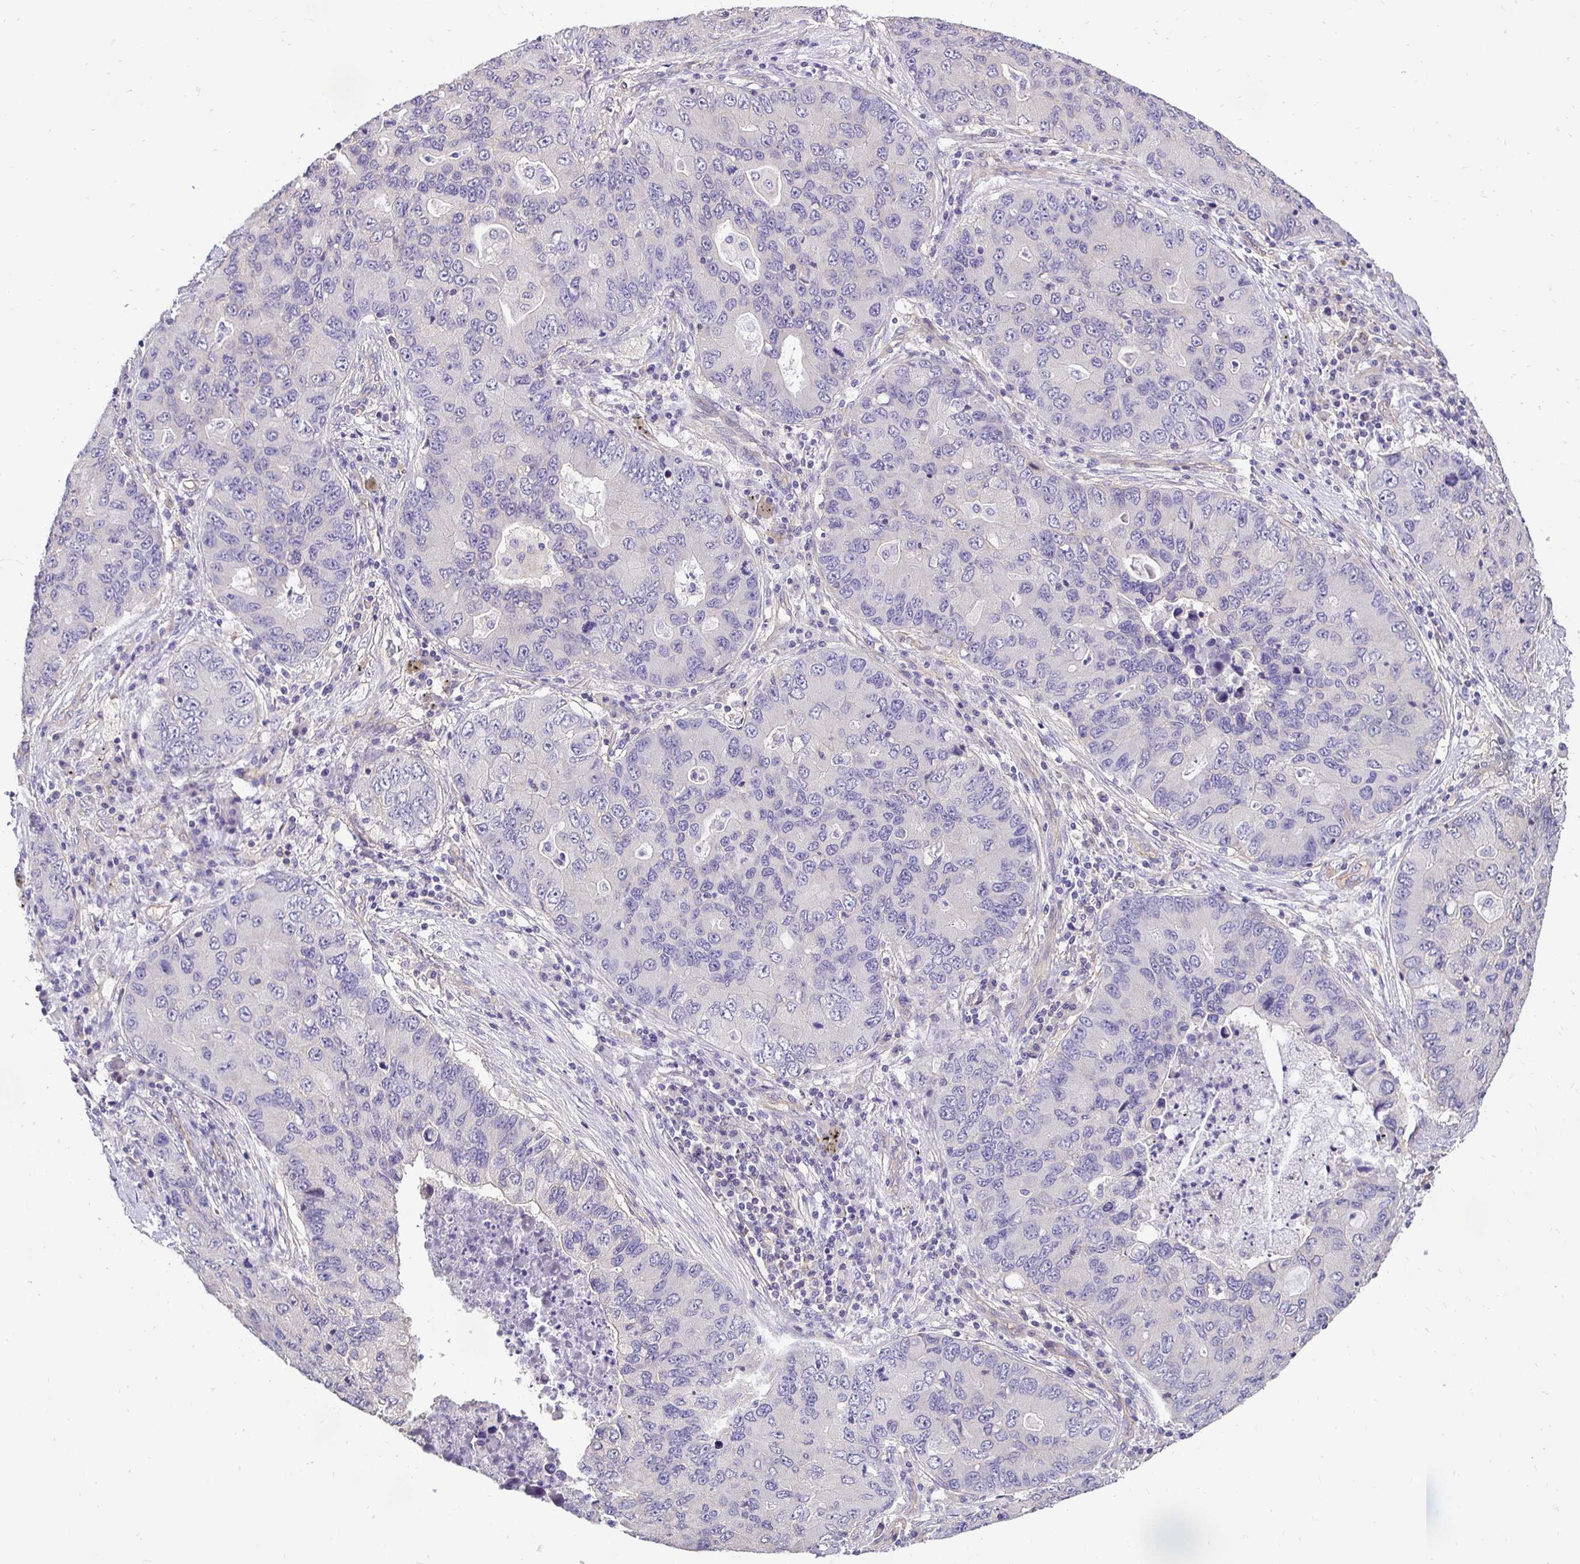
{"staining": {"intensity": "negative", "quantity": "none", "location": "none"}, "tissue": "lung cancer", "cell_type": "Tumor cells", "image_type": "cancer", "snomed": [{"axis": "morphology", "description": "Adenocarcinoma, NOS"}, {"axis": "morphology", "description": "Adenocarcinoma, metastatic, NOS"}, {"axis": "topography", "description": "Lymph node"}, {"axis": "topography", "description": "Lung"}], "caption": "DAB (3,3'-diaminobenzidine) immunohistochemical staining of human lung cancer (metastatic adenocarcinoma) demonstrates no significant staining in tumor cells.", "gene": "SLC9A1", "patient": {"sex": "female", "age": 54}}